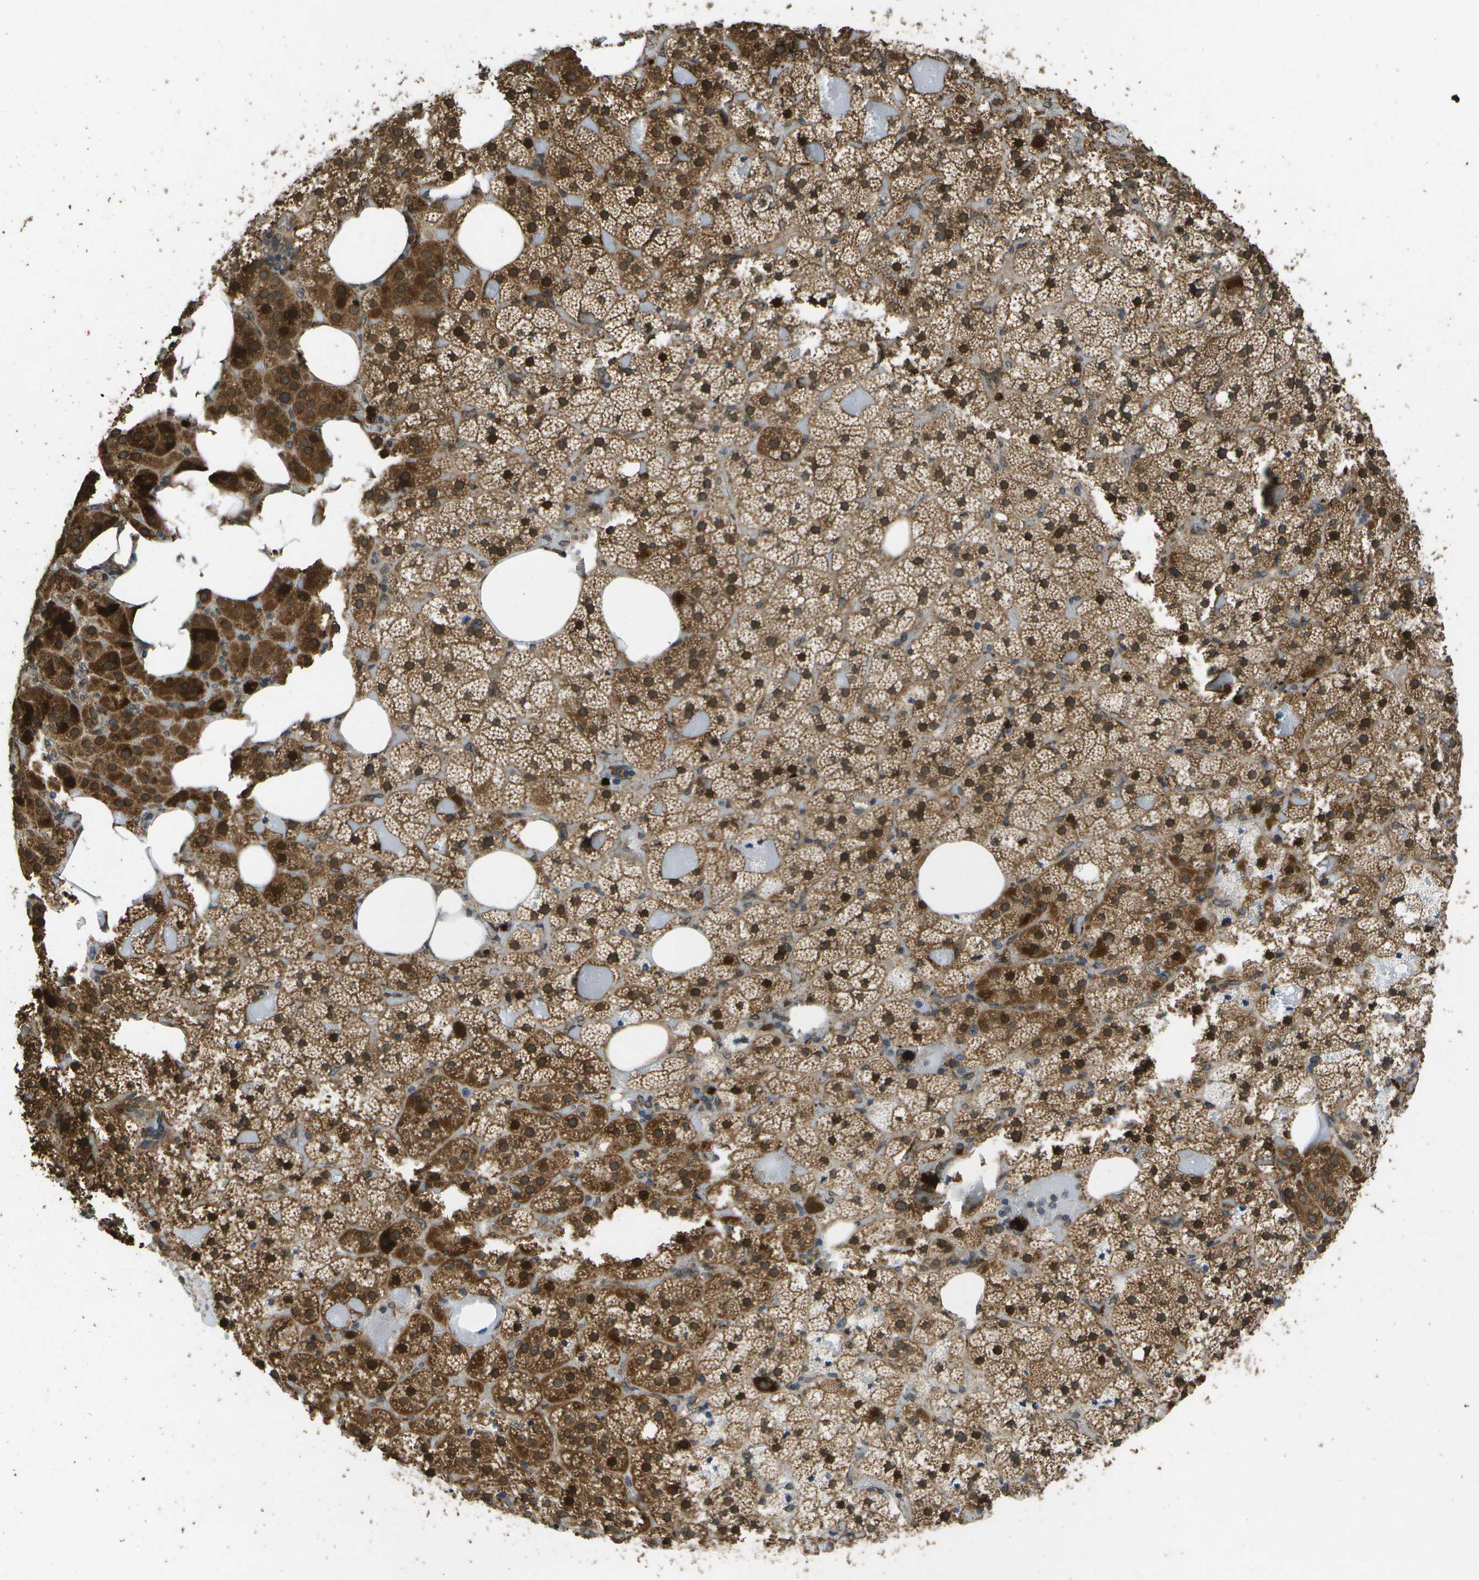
{"staining": {"intensity": "moderate", "quantity": ">75%", "location": "cytoplasmic/membranous"}, "tissue": "adrenal gland", "cell_type": "Glandular cells", "image_type": "normal", "snomed": [{"axis": "morphology", "description": "Normal tissue, NOS"}, {"axis": "topography", "description": "Adrenal gland"}], "caption": "Human adrenal gland stained with a brown dye reveals moderate cytoplasmic/membranous positive positivity in about >75% of glandular cells.", "gene": "HFE", "patient": {"sex": "female", "age": 59}}